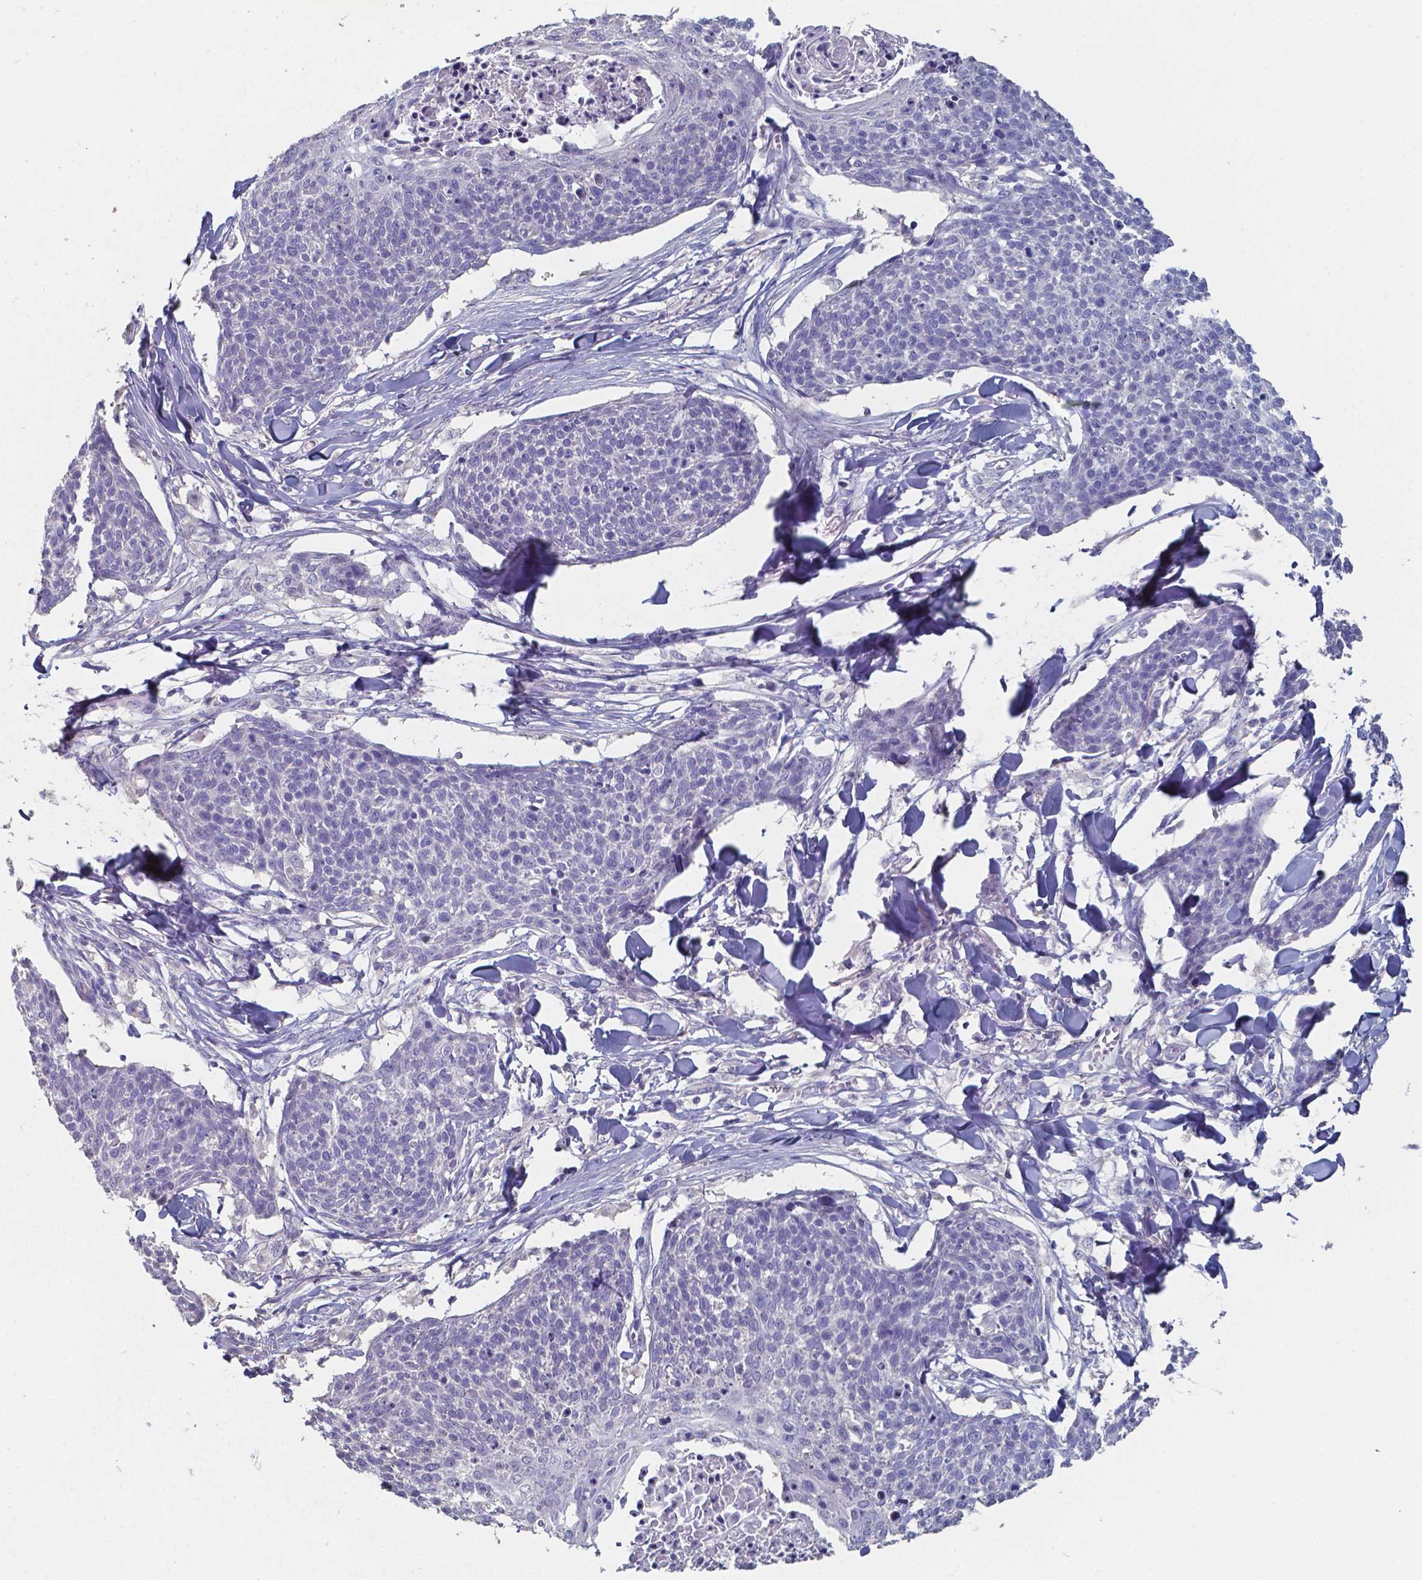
{"staining": {"intensity": "negative", "quantity": "none", "location": "none"}, "tissue": "skin cancer", "cell_type": "Tumor cells", "image_type": "cancer", "snomed": [{"axis": "morphology", "description": "Squamous cell carcinoma, NOS"}, {"axis": "topography", "description": "Skin"}, {"axis": "topography", "description": "Vulva"}], "caption": "Skin cancer stained for a protein using IHC exhibits no positivity tumor cells.", "gene": "FOXJ1", "patient": {"sex": "female", "age": 75}}